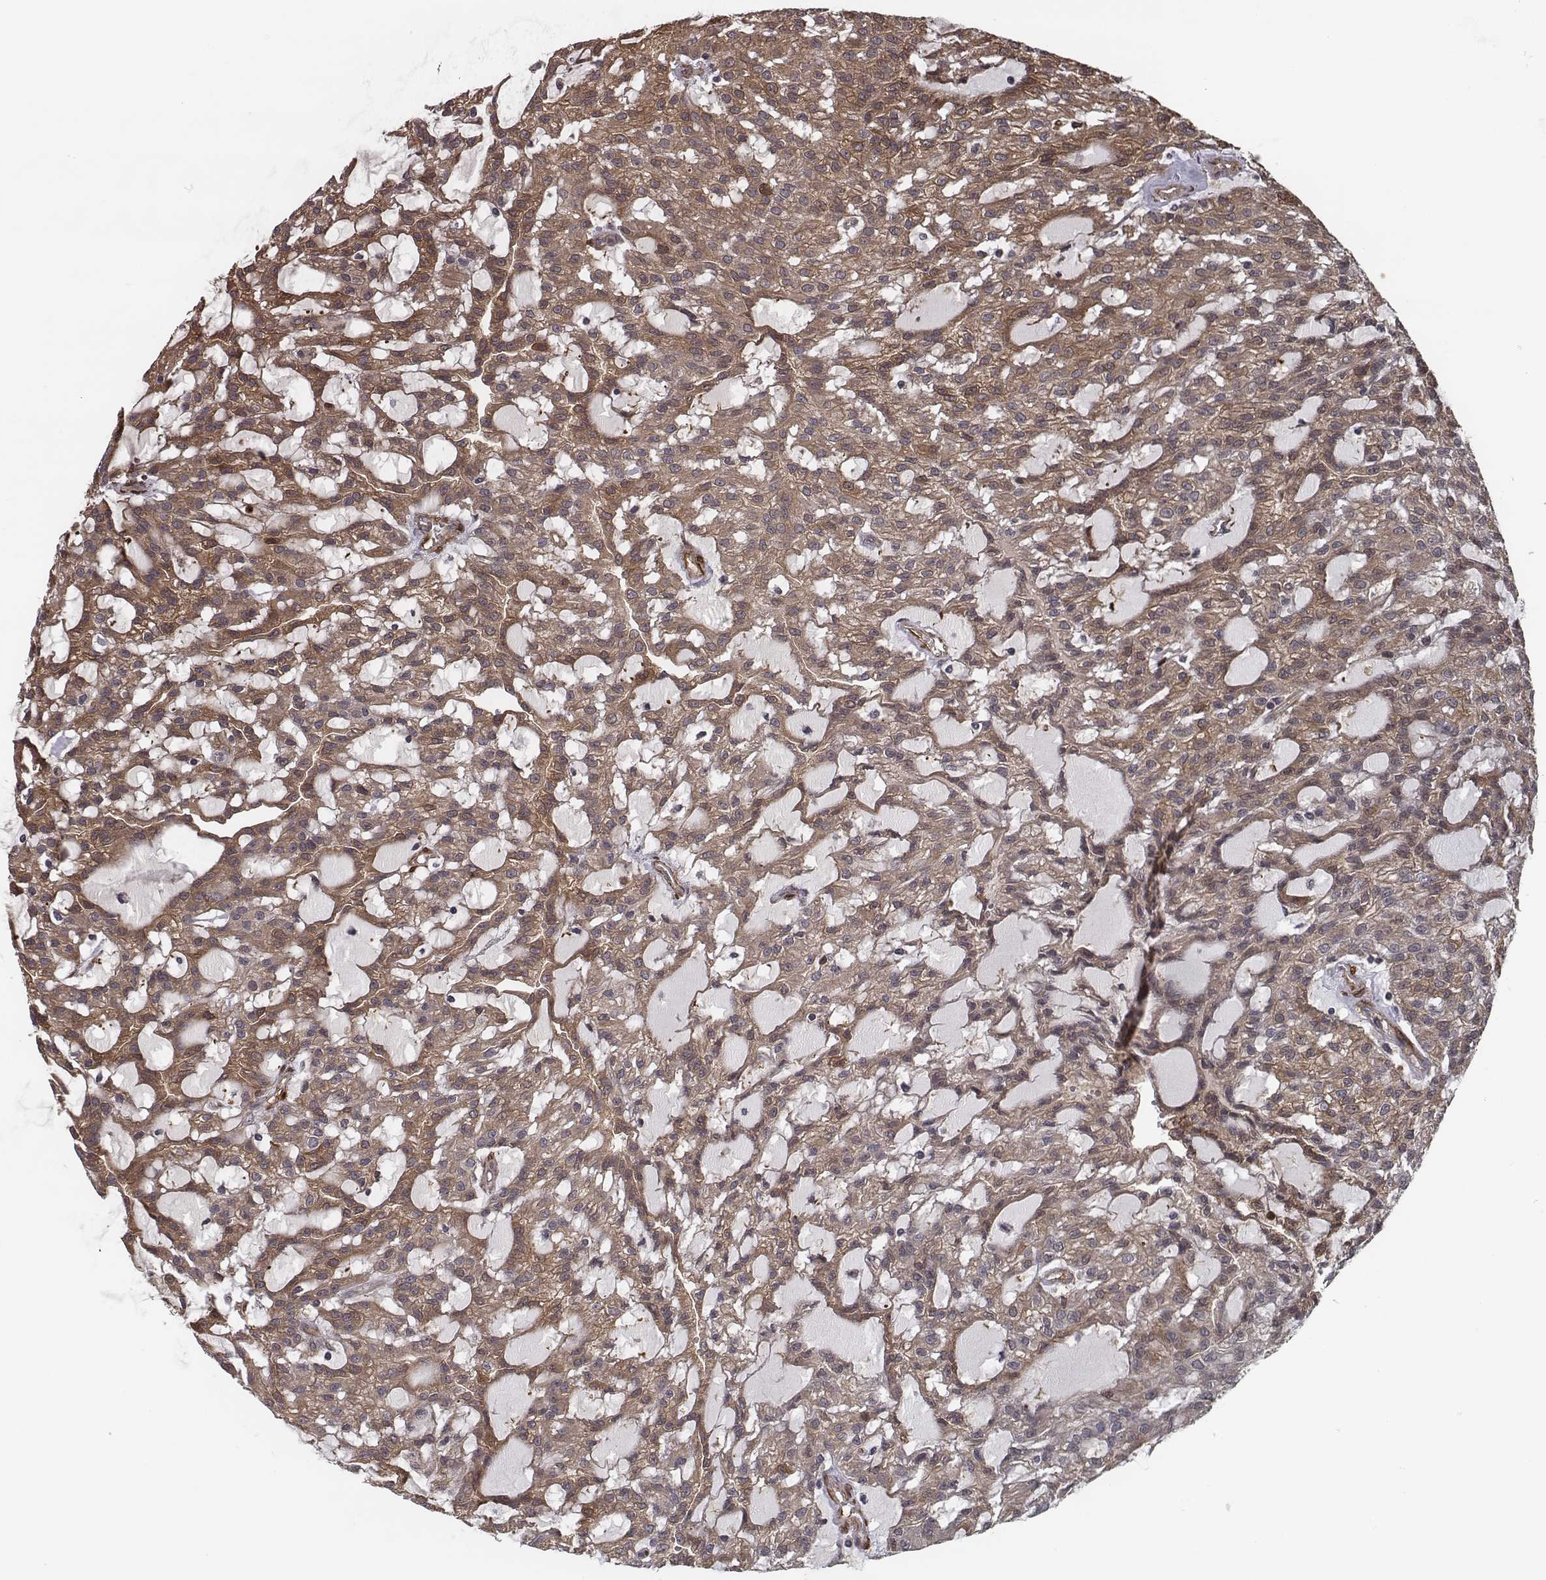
{"staining": {"intensity": "moderate", "quantity": ">75%", "location": "cytoplasmic/membranous"}, "tissue": "renal cancer", "cell_type": "Tumor cells", "image_type": "cancer", "snomed": [{"axis": "morphology", "description": "Adenocarcinoma, NOS"}, {"axis": "topography", "description": "Kidney"}], "caption": "IHC of renal cancer (adenocarcinoma) demonstrates medium levels of moderate cytoplasmic/membranous positivity in approximately >75% of tumor cells.", "gene": "ISYNA1", "patient": {"sex": "male", "age": 63}}